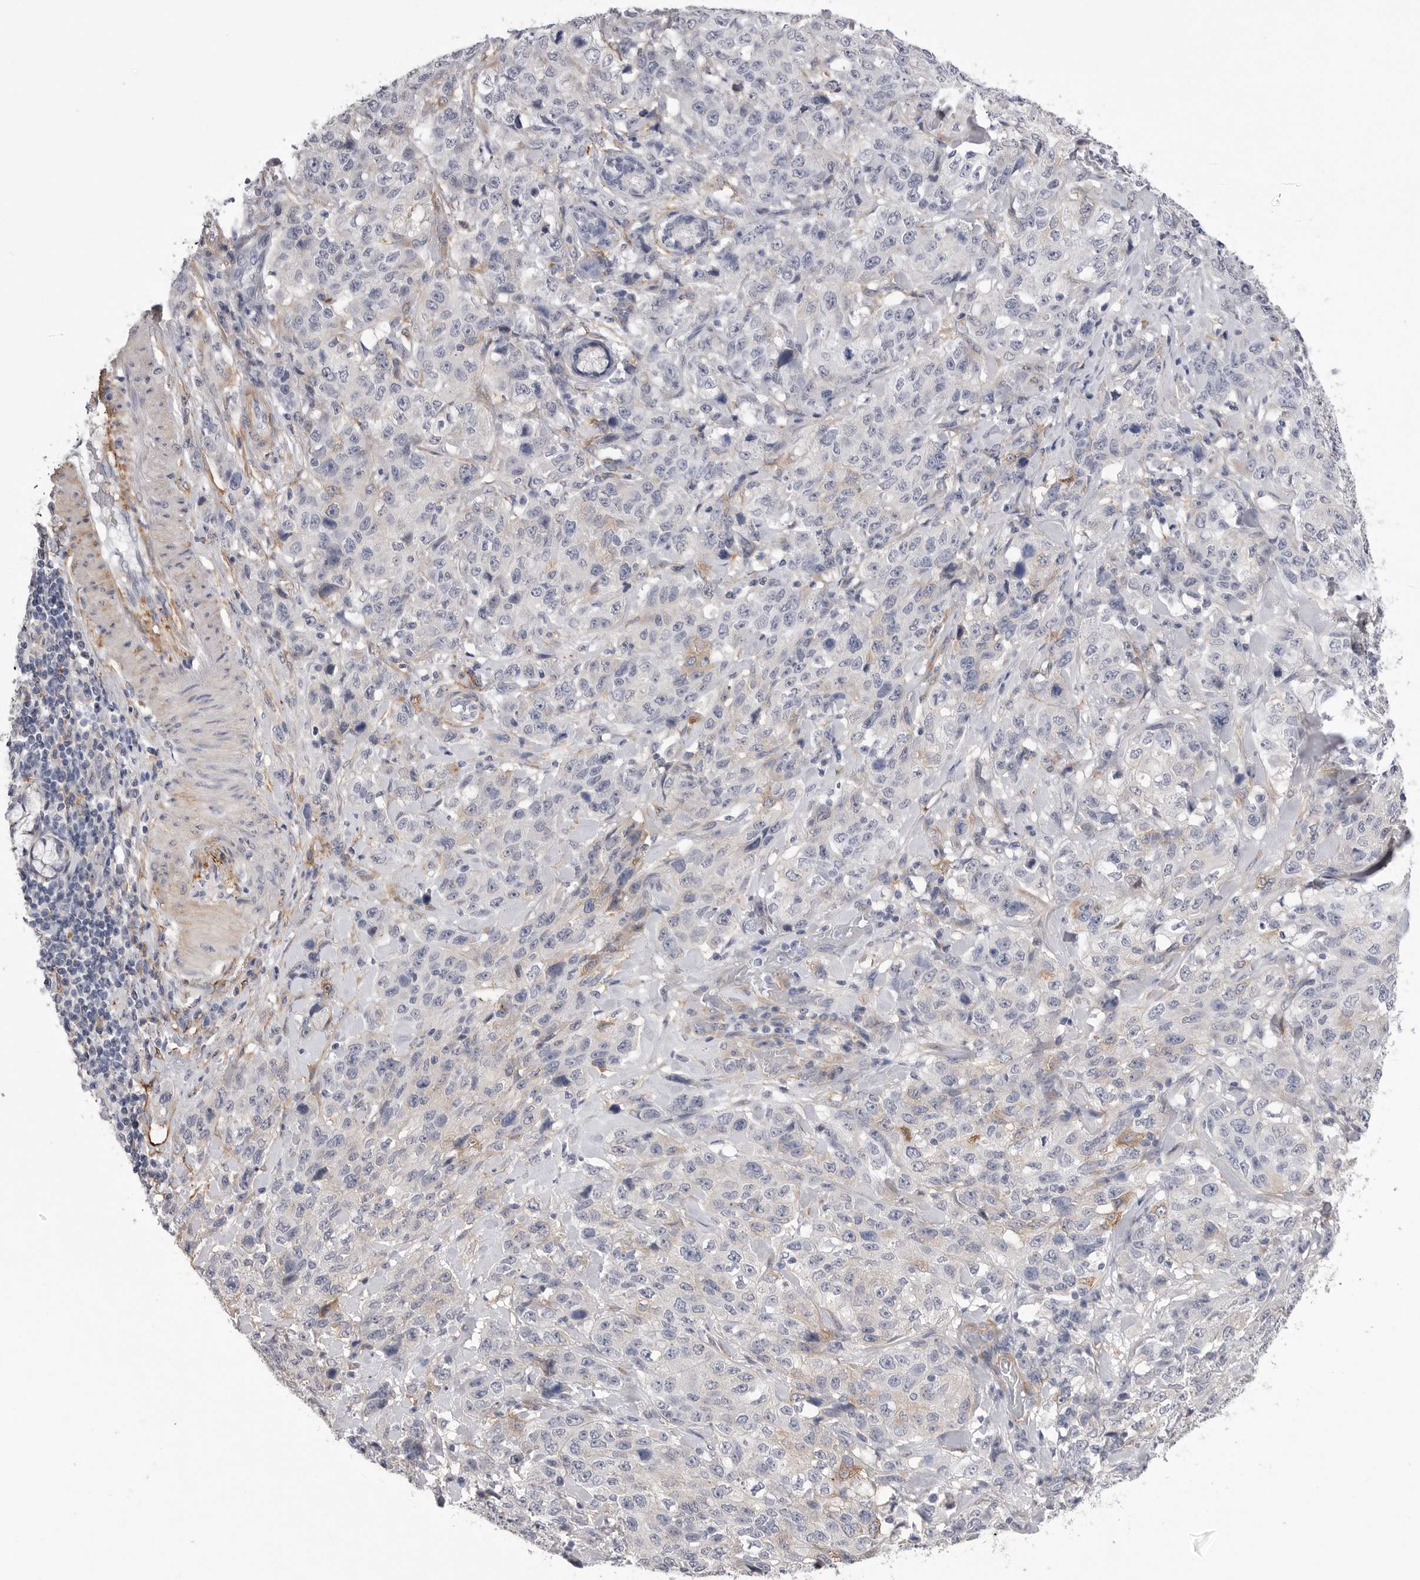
{"staining": {"intensity": "negative", "quantity": "none", "location": "none"}, "tissue": "stomach cancer", "cell_type": "Tumor cells", "image_type": "cancer", "snomed": [{"axis": "morphology", "description": "Adenocarcinoma, NOS"}, {"axis": "topography", "description": "Stomach"}], "caption": "A high-resolution histopathology image shows immunohistochemistry (IHC) staining of stomach cancer, which displays no significant positivity in tumor cells.", "gene": "AKAP12", "patient": {"sex": "male", "age": 48}}